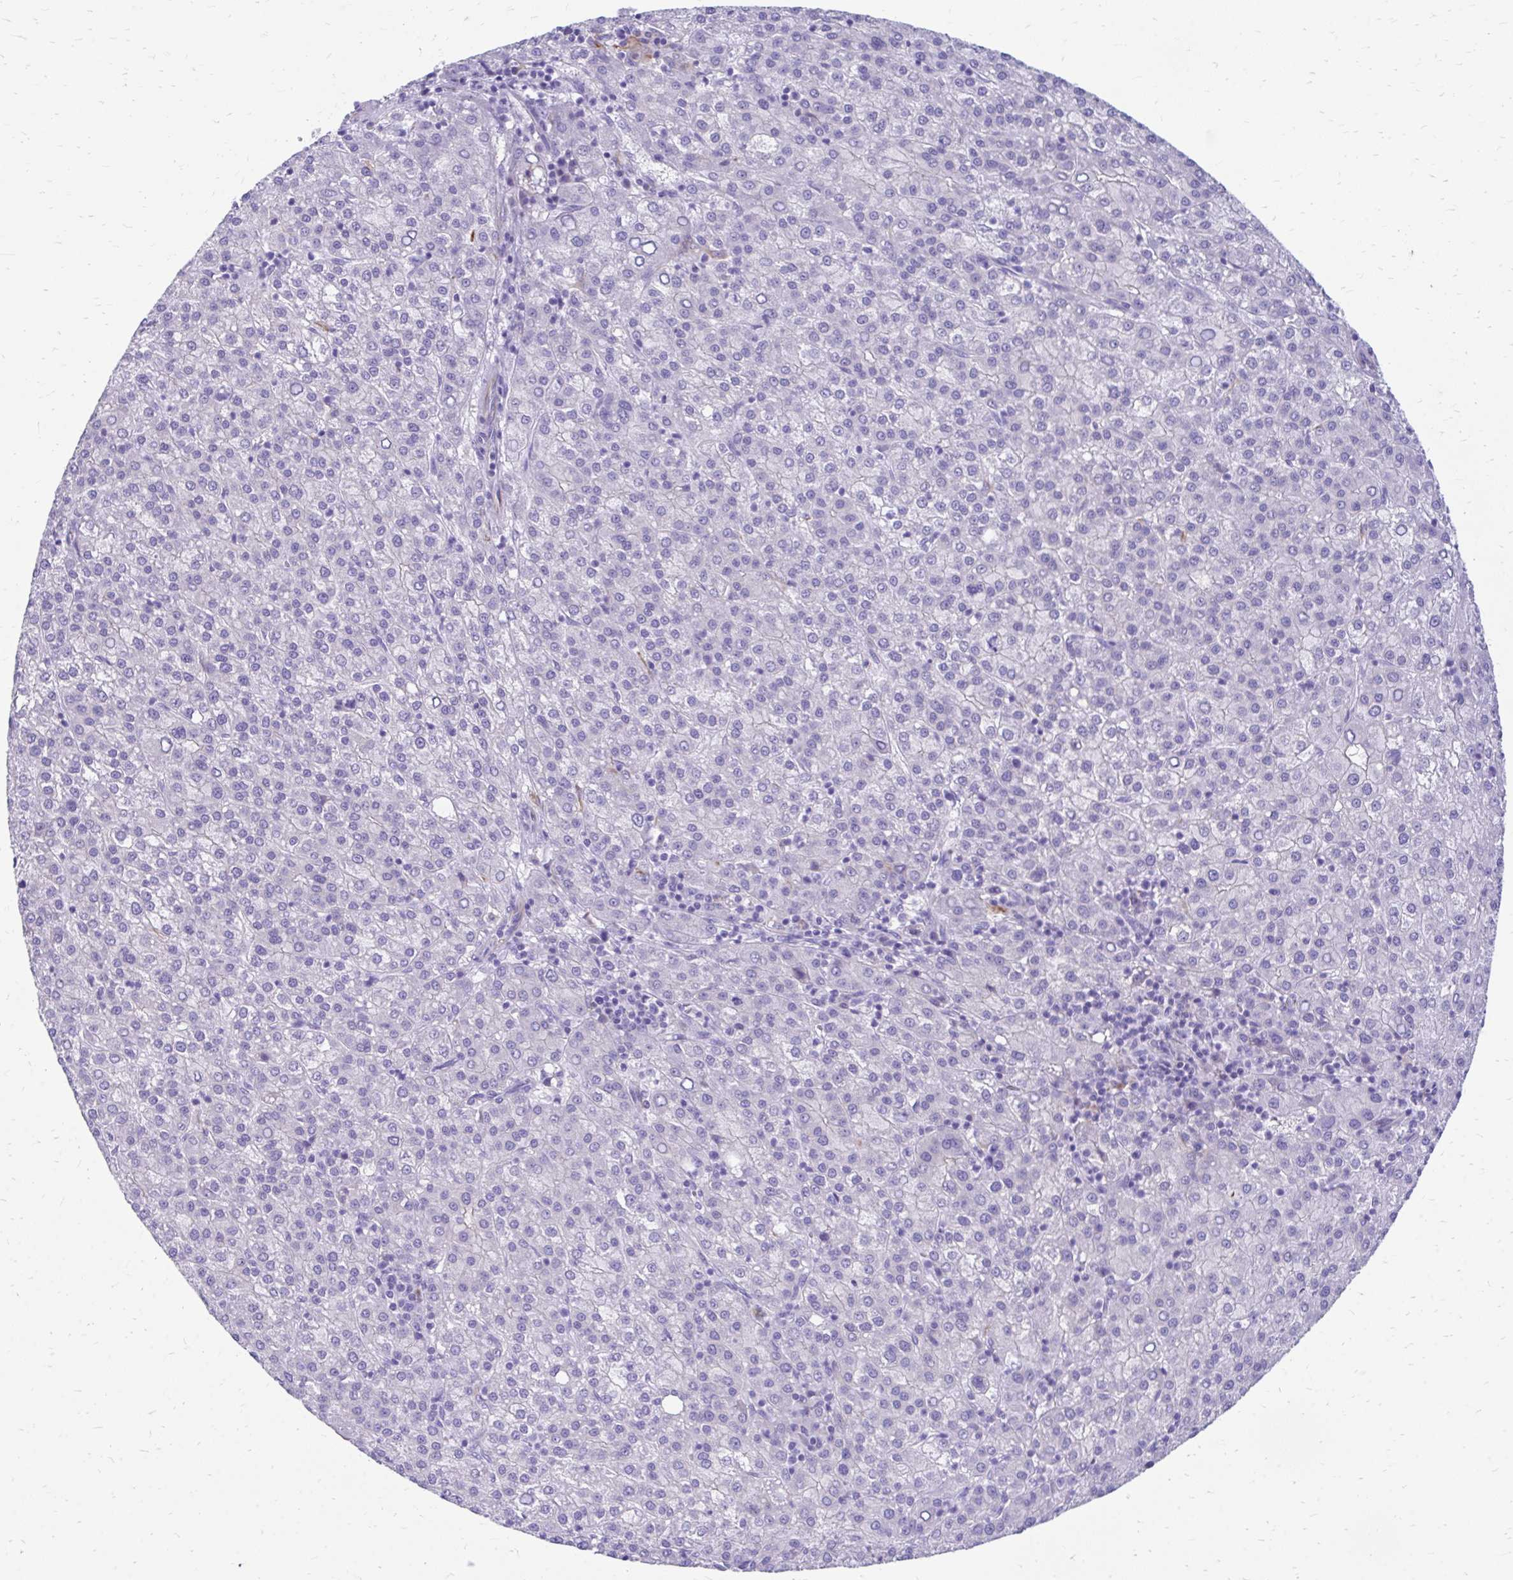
{"staining": {"intensity": "negative", "quantity": "none", "location": "none"}, "tissue": "liver cancer", "cell_type": "Tumor cells", "image_type": "cancer", "snomed": [{"axis": "morphology", "description": "Carcinoma, Hepatocellular, NOS"}, {"axis": "topography", "description": "Liver"}], "caption": "Immunohistochemical staining of liver cancer (hepatocellular carcinoma) shows no significant positivity in tumor cells. Nuclei are stained in blue.", "gene": "ZNF699", "patient": {"sex": "female", "age": 58}}